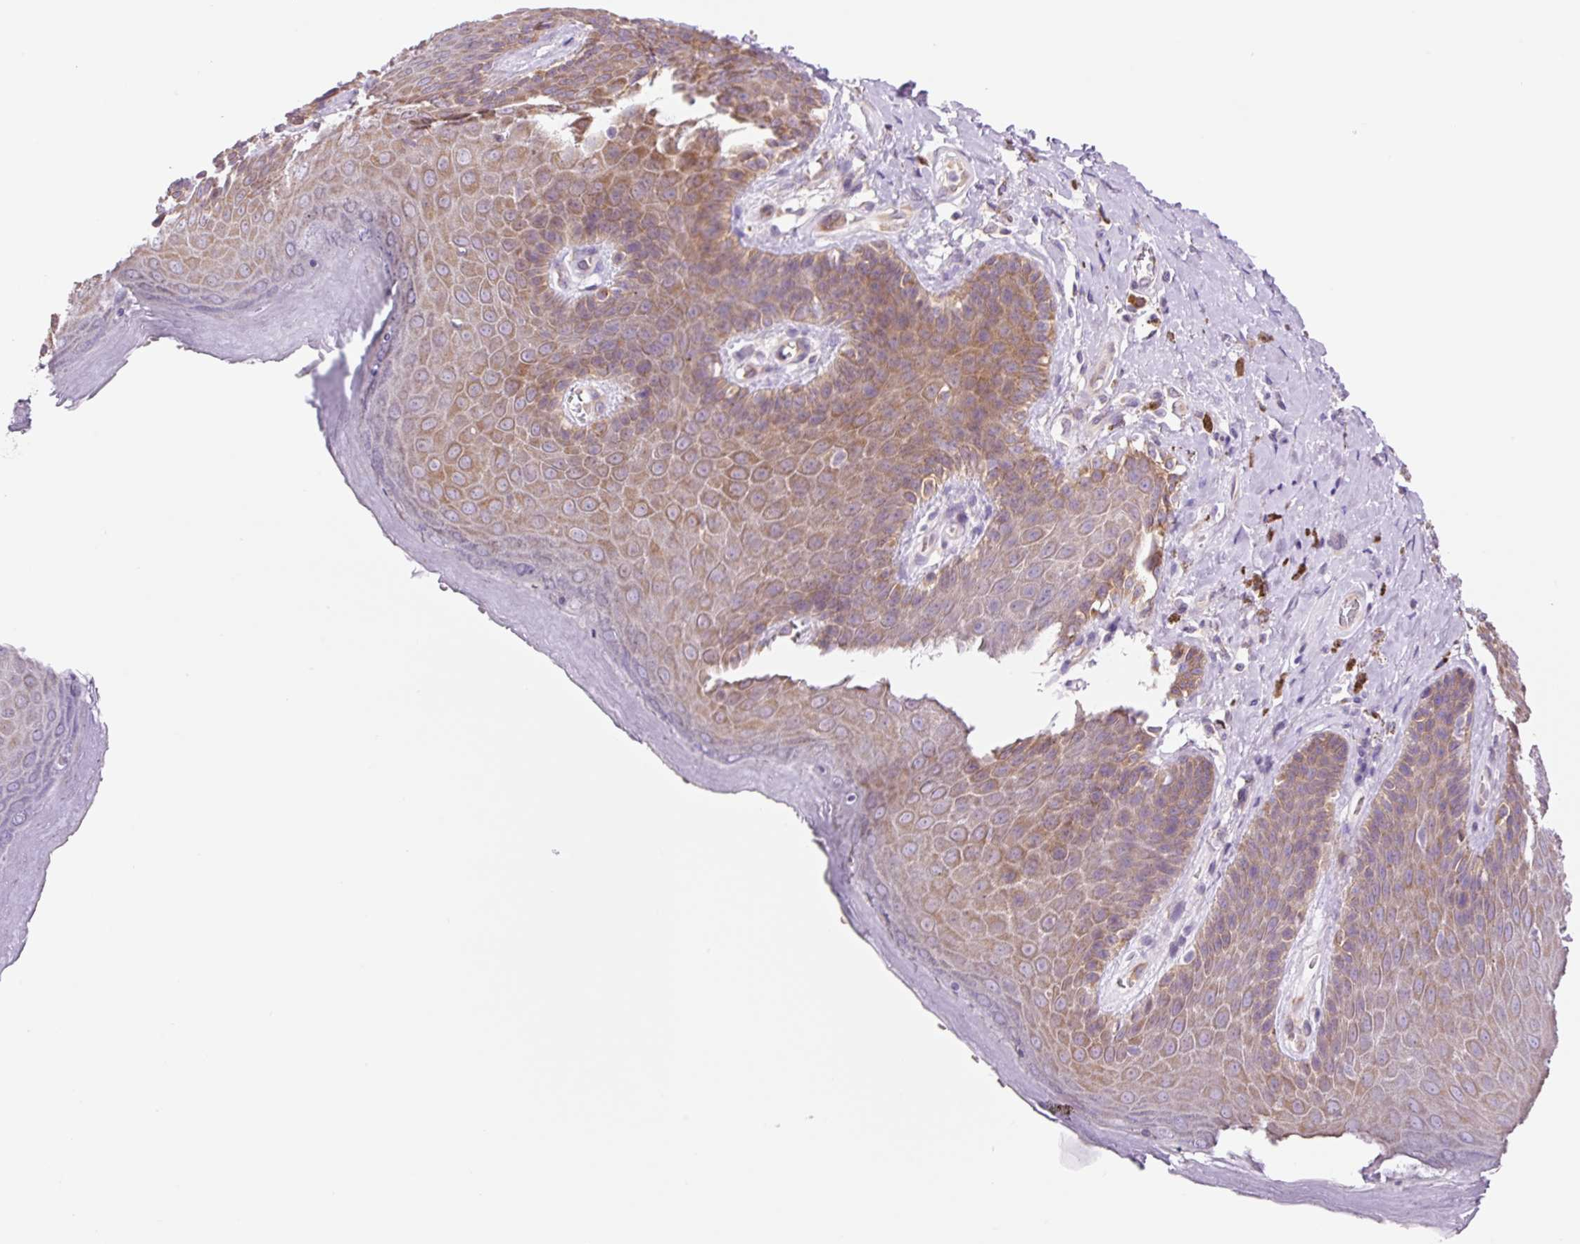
{"staining": {"intensity": "moderate", "quantity": "25%-75%", "location": "cytoplasmic/membranous,nuclear"}, "tissue": "skin", "cell_type": "Epidermal cells", "image_type": "normal", "snomed": [{"axis": "morphology", "description": "Normal tissue, NOS"}, {"axis": "topography", "description": "Anal"}, {"axis": "topography", "description": "Peripheral nerve tissue"}], "caption": "Immunohistochemistry photomicrograph of unremarkable skin: skin stained using immunohistochemistry reveals medium levels of moderate protein expression localized specifically in the cytoplasmic/membranous,nuclear of epidermal cells, appearing as a cytoplasmic/membranous,nuclear brown color.", "gene": "RPL41", "patient": {"sex": "male", "age": 53}}